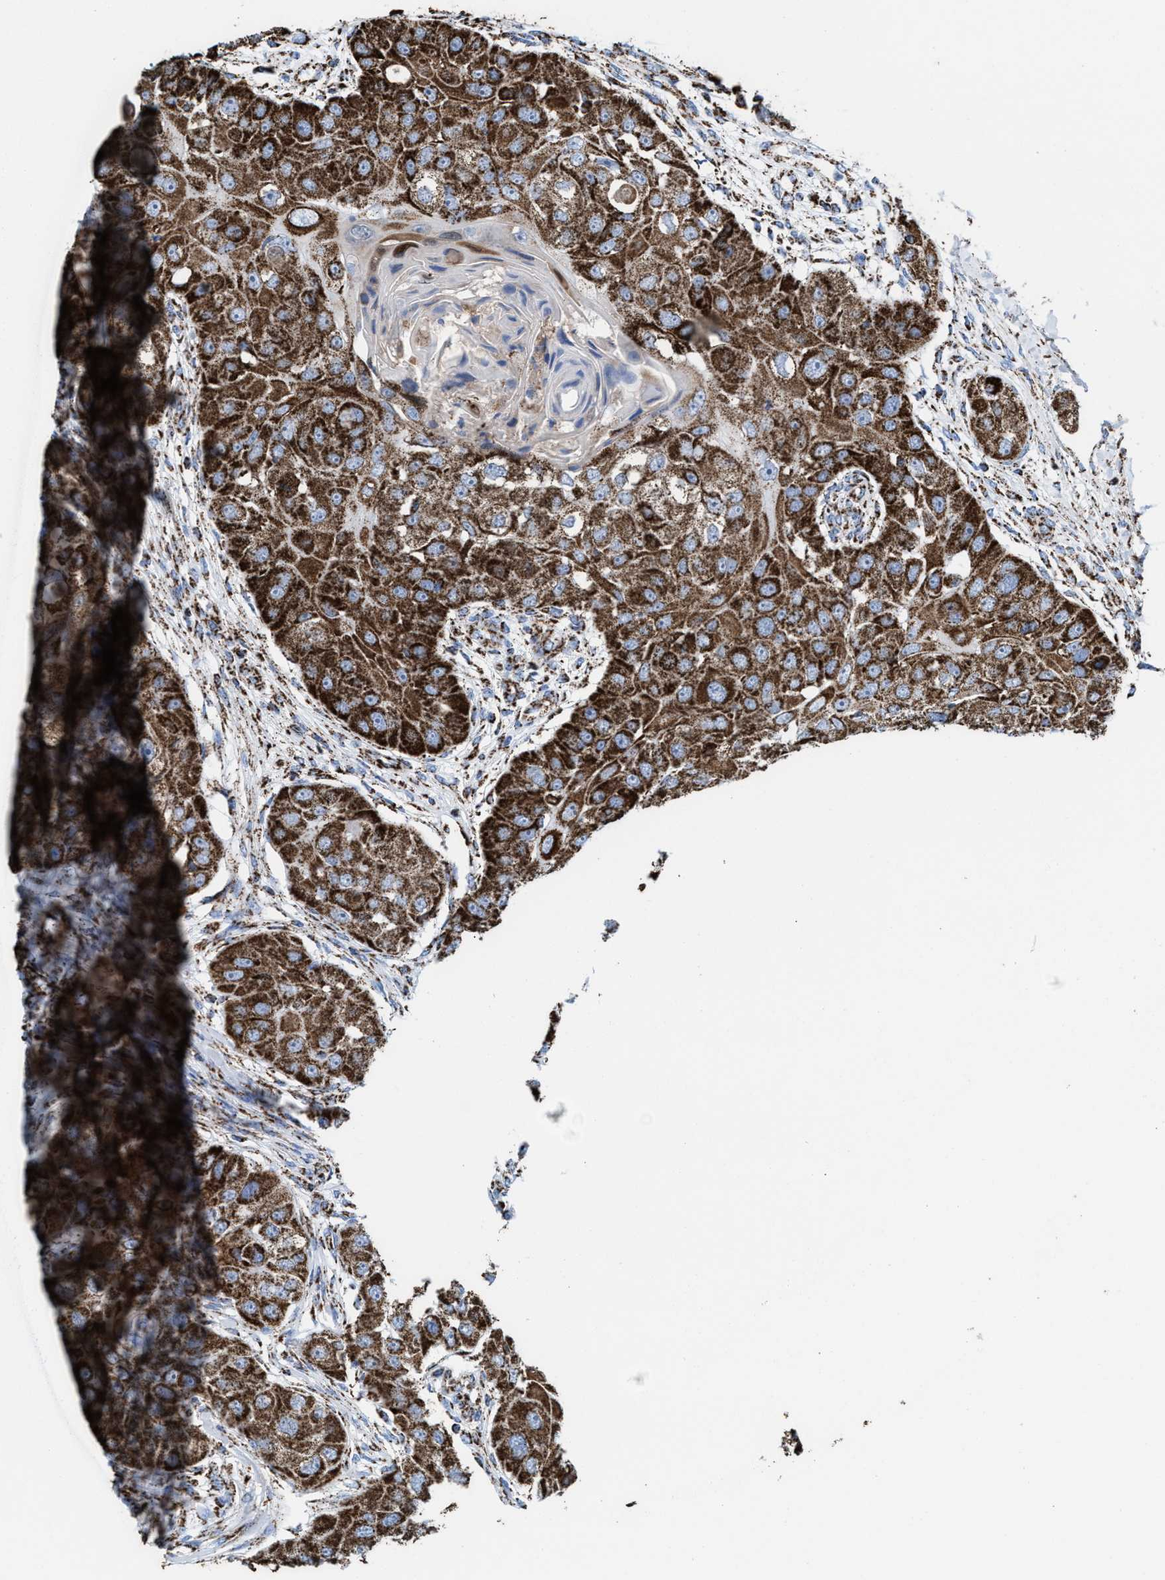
{"staining": {"intensity": "strong", "quantity": ">75%", "location": "cytoplasmic/membranous"}, "tissue": "head and neck cancer", "cell_type": "Tumor cells", "image_type": "cancer", "snomed": [{"axis": "morphology", "description": "Normal tissue, NOS"}, {"axis": "morphology", "description": "Squamous cell carcinoma, NOS"}, {"axis": "topography", "description": "Skeletal muscle"}, {"axis": "topography", "description": "Head-Neck"}], "caption": "Human head and neck squamous cell carcinoma stained with a protein marker exhibits strong staining in tumor cells.", "gene": "ECHS1", "patient": {"sex": "male", "age": 51}}